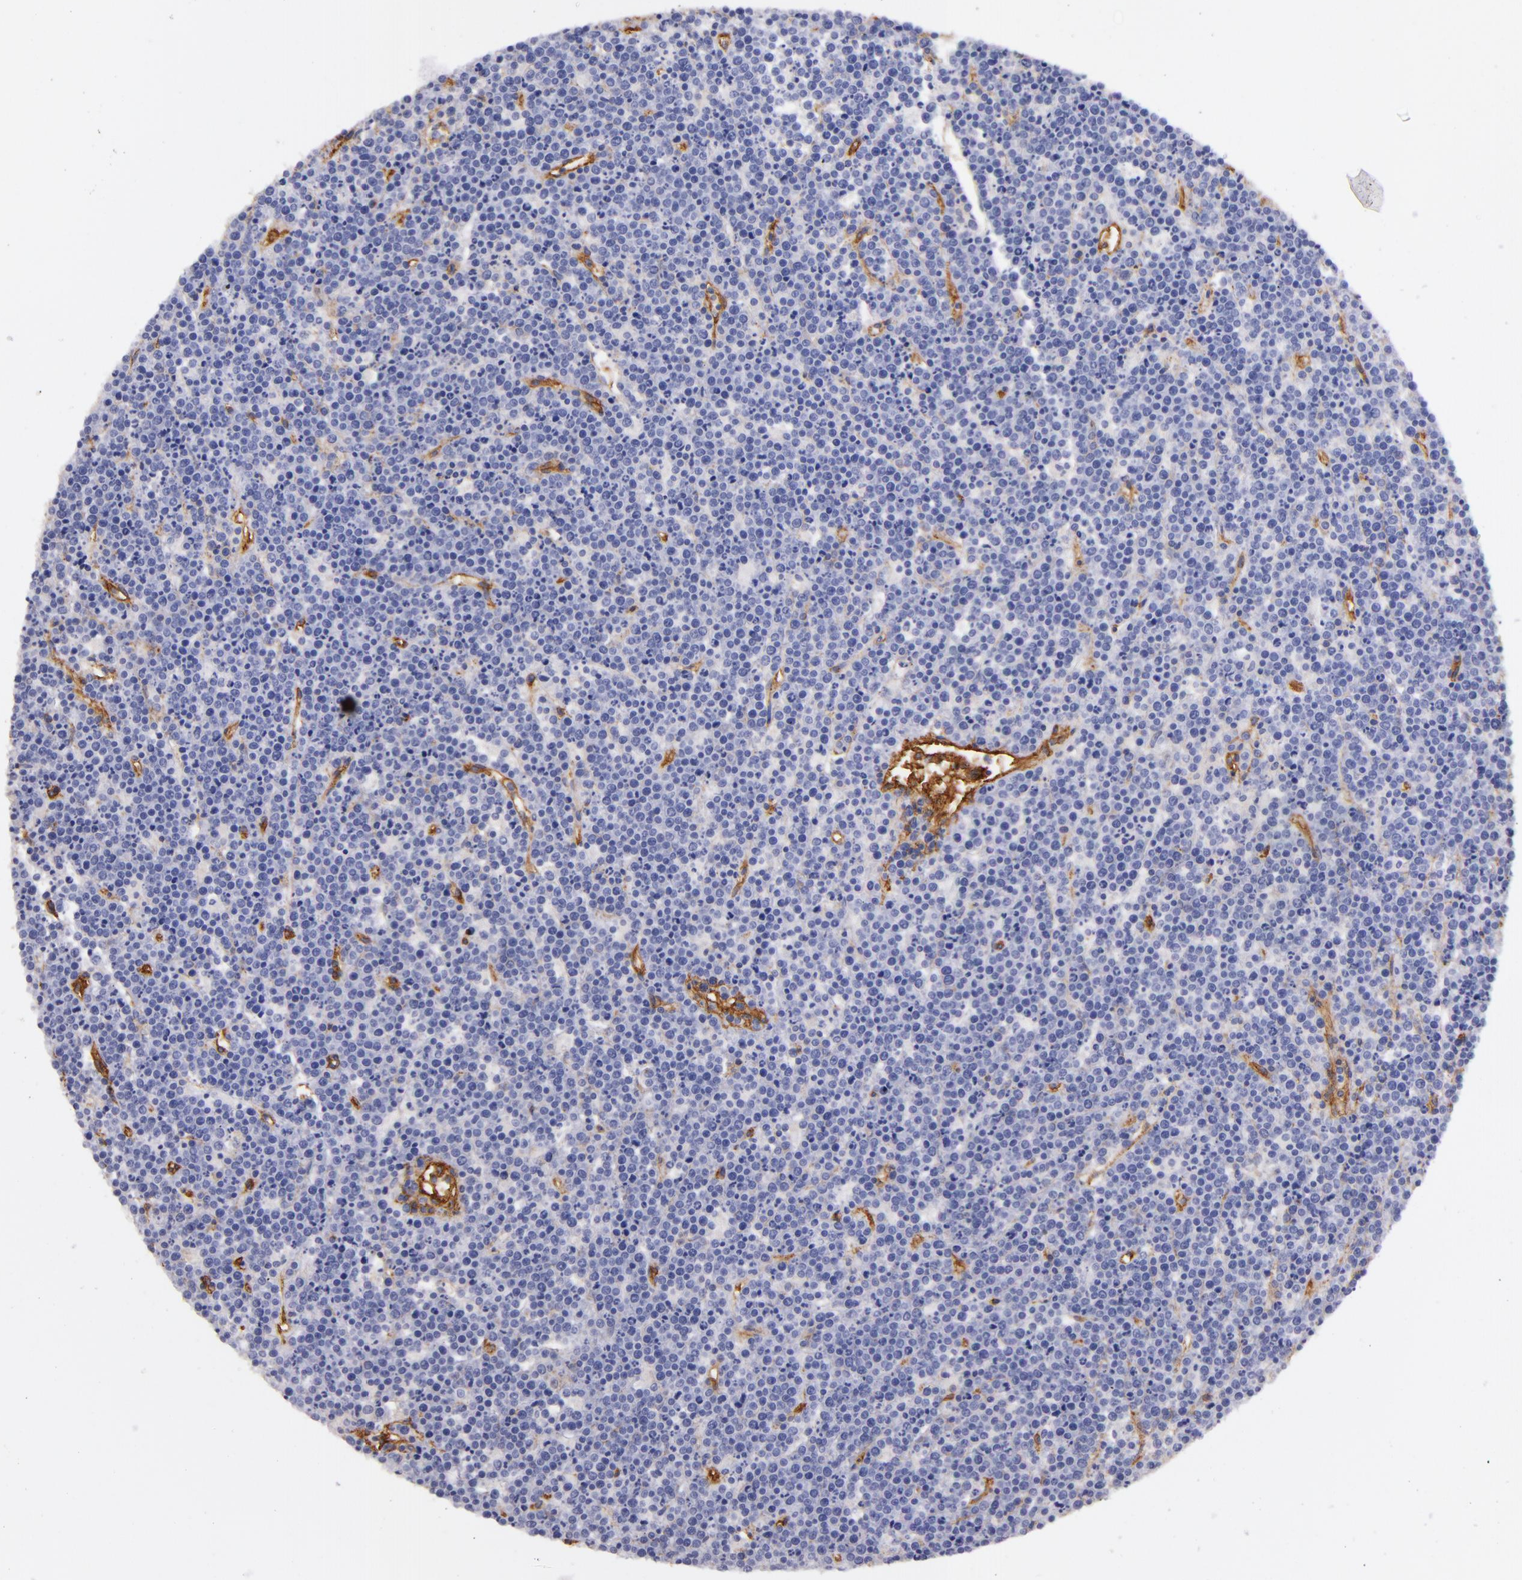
{"staining": {"intensity": "negative", "quantity": "none", "location": "none"}, "tissue": "lymphoma", "cell_type": "Tumor cells", "image_type": "cancer", "snomed": [{"axis": "morphology", "description": "Malignant lymphoma, non-Hodgkin's type, High grade"}, {"axis": "topography", "description": "Ovary"}], "caption": "IHC histopathology image of malignant lymphoma, non-Hodgkin's type (high-grade) stained for a protein (brown), which shows no expression in tumor cells.", "gene": "CD151", "patient": {"sex": "female", "age": 56}}